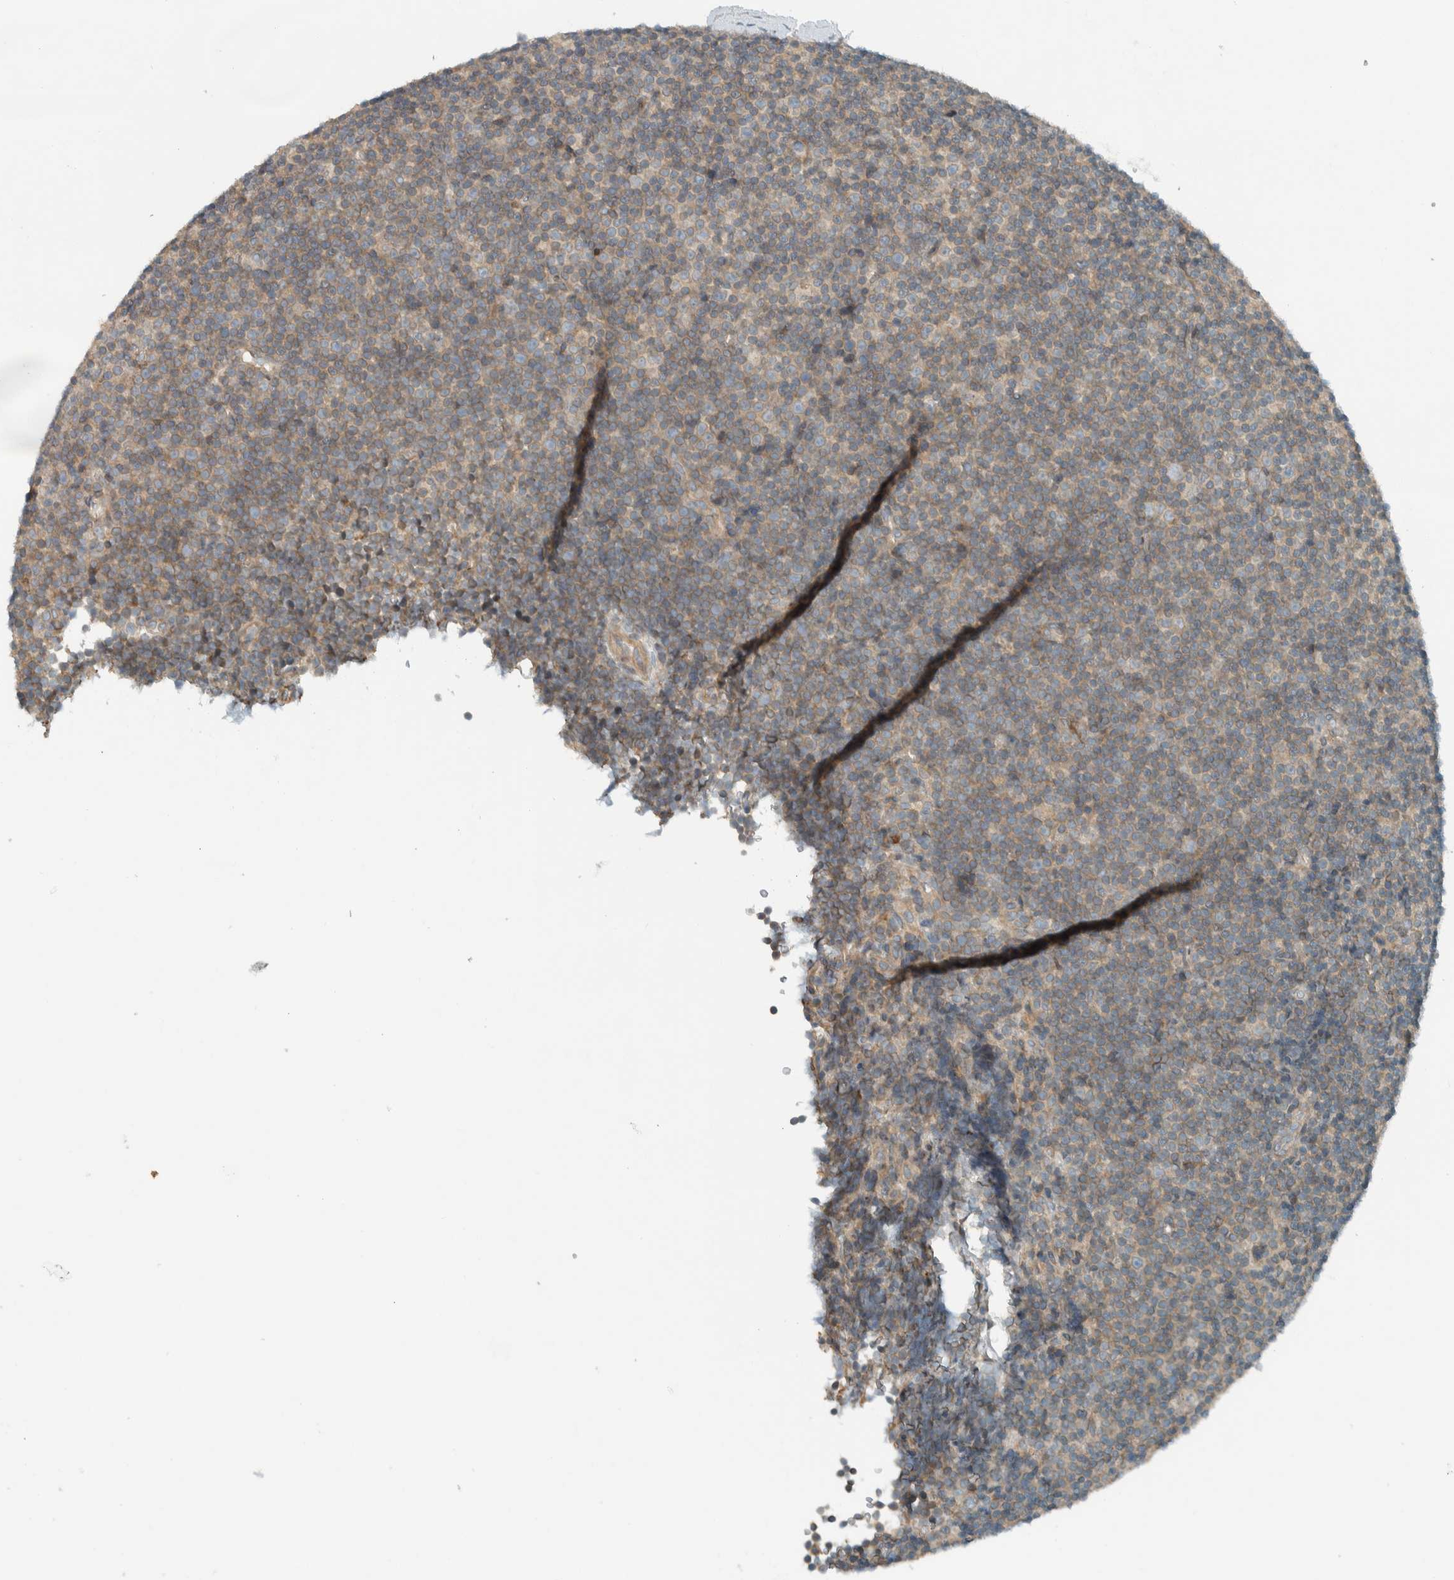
{"staining": {"intensity": "weak", "quantity": "<25%", "location": "cytoplasmic/membranous"}, "tissue": "lymphoma", "cell_type": "Tumor cells", "image_type": "cancer", "snomed": [{"axis": "morphology", "description": "Malignant lymphoma, non-Hodgkin's type, Low grade"}, {"axis": "topography", "description": "Lymph node"}], "caption": "DAB immunohistochemical staining of human malignant lymphoma, non-Hodgkin's type (low-grade) shows no significant staining in tumor cells.", "gene": "SEL1L", "patient": {"sex": "female", "age": 67}}